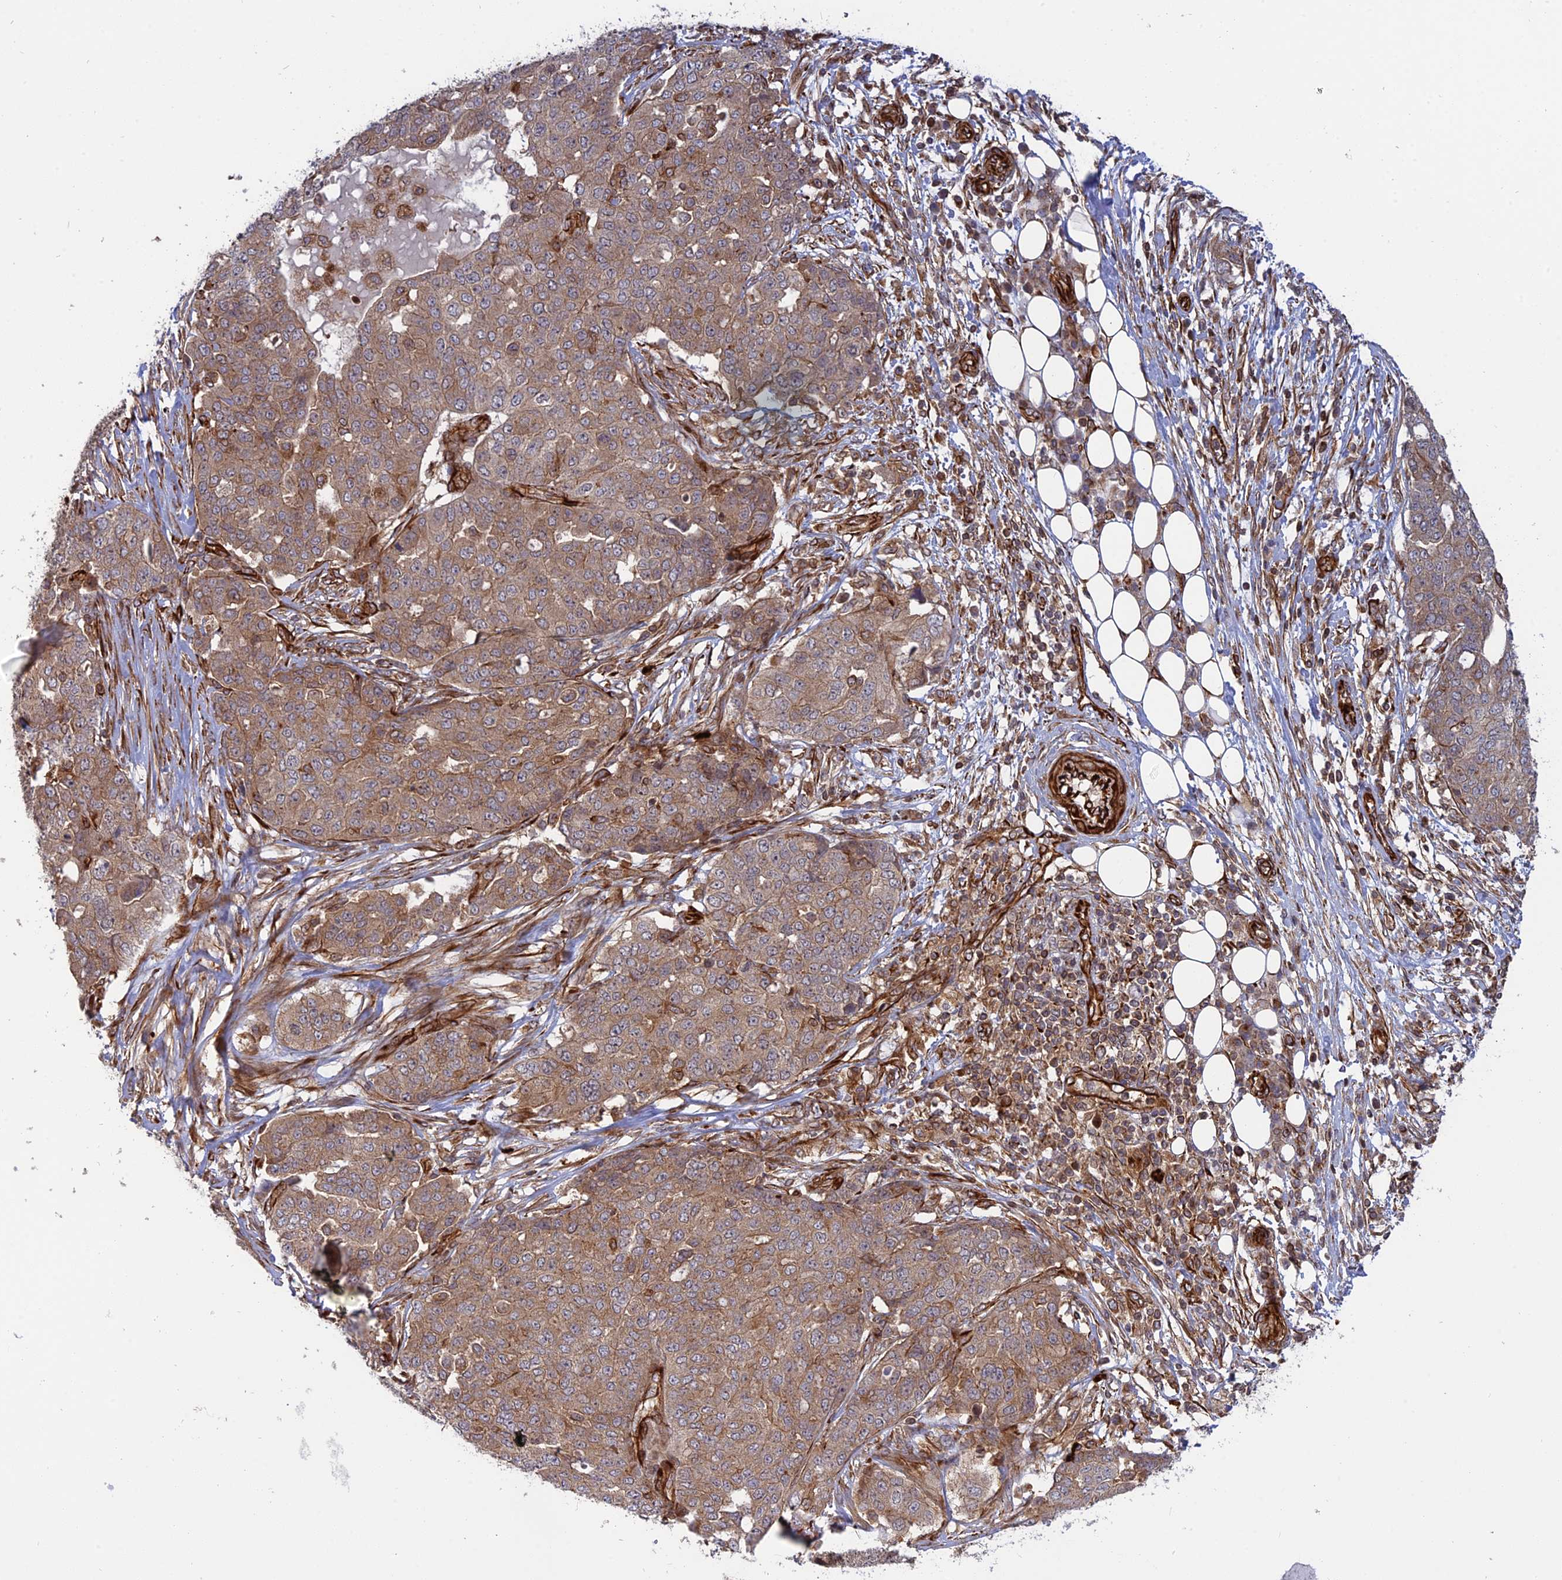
{"staining": {"intensity": "moderate", "quantity": ">75%", "location": "cytoplasmic/membranous"}, "tissue": "ovarian cancer", "cell_type": "Tumor cells", "image_type": "cancer", "snomed": [{"axis": "morphology", "description": "Cystadenocarcinoma, serous, NOS"}, {"axis": "topography", "description": "Soft tissue"}, {"axis": "topography", "description": "Ovary"}], "caption": "Ovarian cancer tissue shows moderate cytoplasmic/membranous staining in about >75% of tumor cells", "gene": "PHLDB3", "patient": {"sex": "female", "age": 57}}